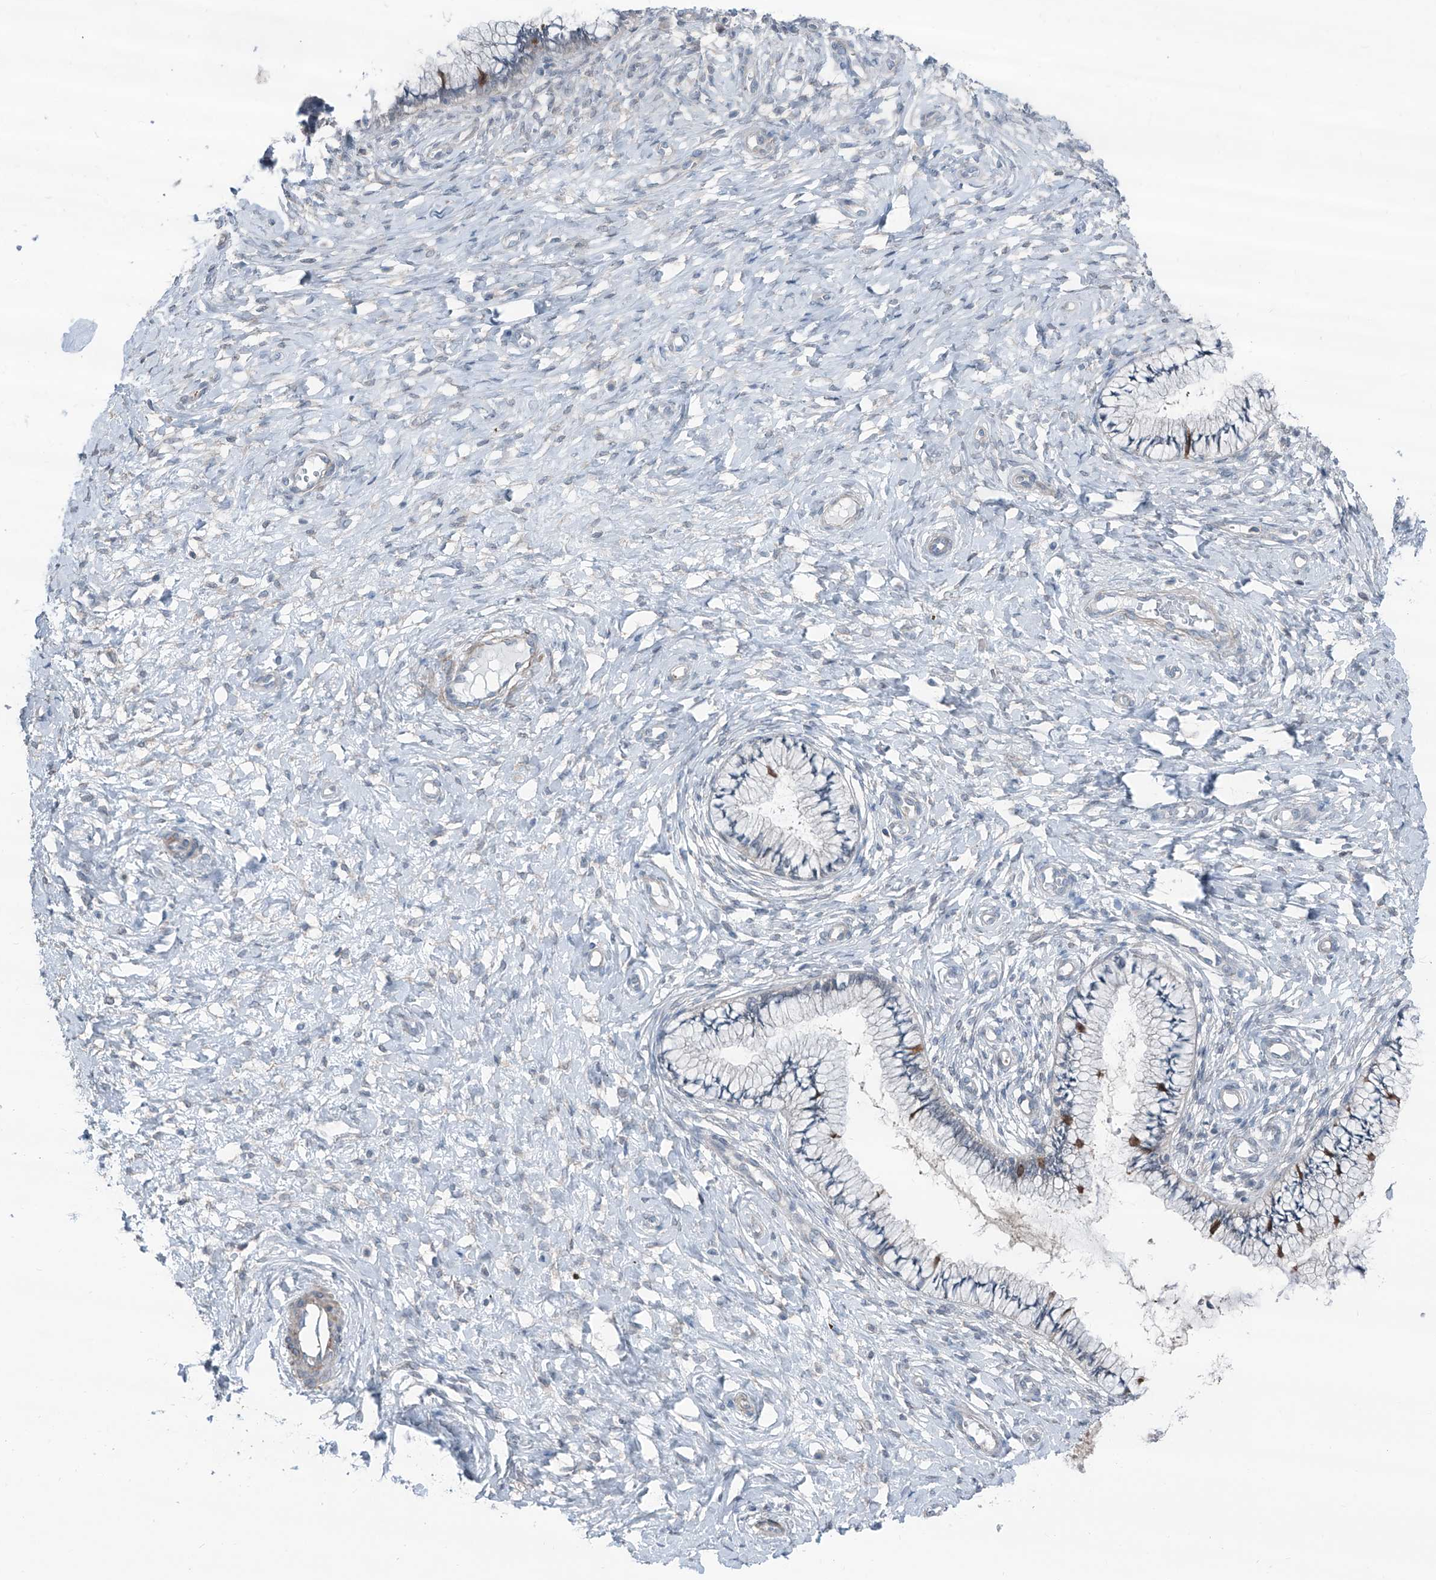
{"staining": {"intensity": "moderate", "quantity": "<25%", "location": "cytoplasmic/membranous"}, "tissue": "cervix", "cell_type": "Glandular cells", "image_type": "normal", "snomed": [{"axis": "morphology", "description": "Normal tissue, NOS"}, {"axis": "topography", "description": "Cervix"}], "caption": "Immunohistochemistry of normal human cervix exhibits low levels of moderate cytoplasmic/membranous expression in approximately <25% of glandular cells. (Stains: DAB (3,3'-diaminobenzidine) in brown, nuclei in blue, Microscopy: brightfield microscopy at high magnification).", "gene": "HSPB11", "patient": {"sex": "female", "age": 36}}